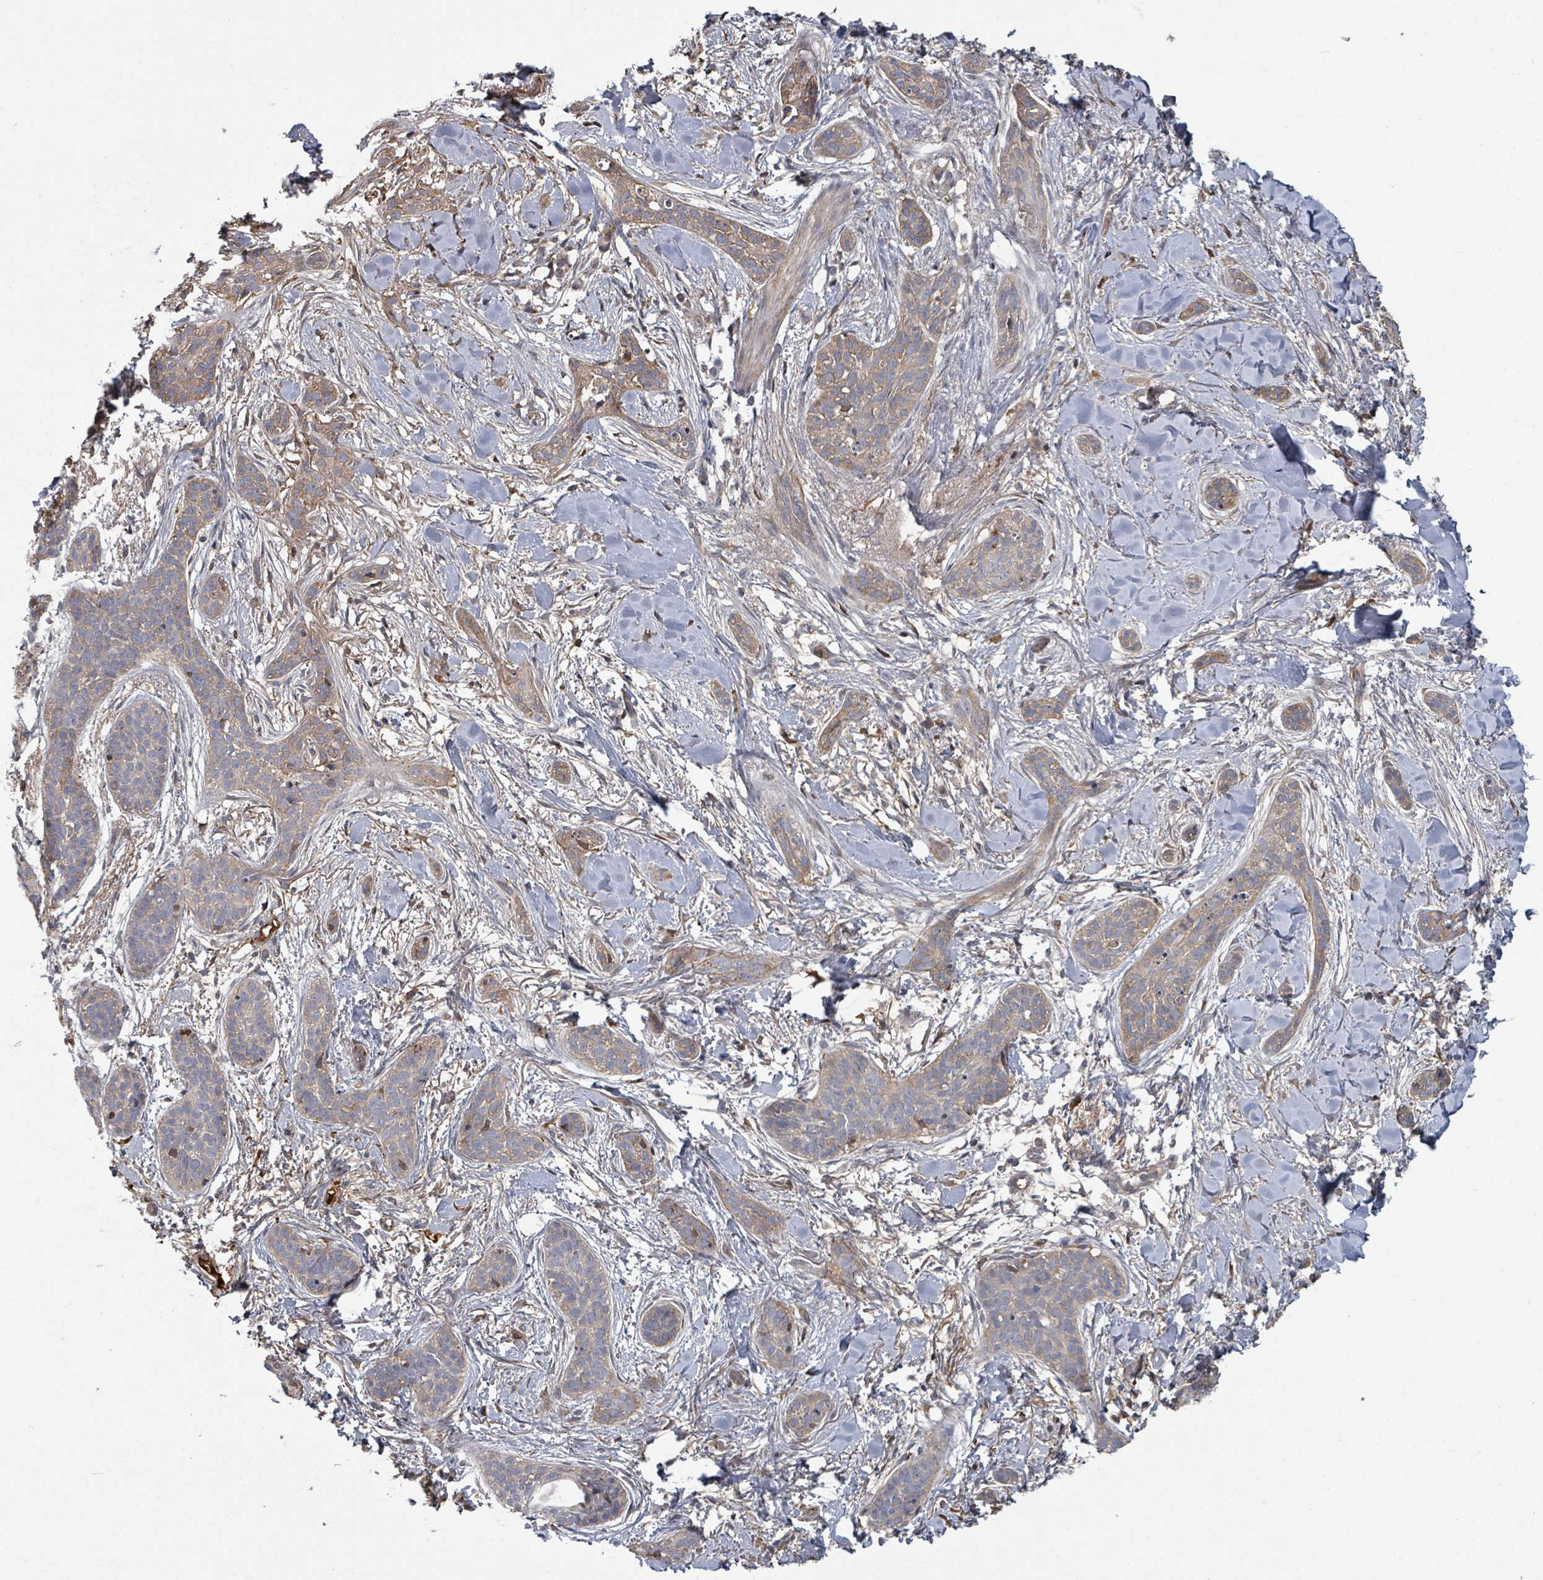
{"staining": {"intensity": "moderate", "quantity": "25%-75%", "location": "cytoplasmic/membranous"}, "tissue": "skin cancer", "cell_type": "Tumor cells", "image_type": "cancer", "snomed": [{"axis": "morphology", "description": "Basal cell carcinoma"}, {"axis": "topography", "description": "Skin"}], "caption": "IHC staining of skin basal cell carcinoma, which reveals medium levels of moderate cytoplasmic/membranous staining in about 25%-75% of tumor cells indicating moderate cytoplasmic/membranous protein staining. The staining was performed using DAB (3,3'-diaminobenzidine) (brown) for protein detection and nuclei were counterstained in hematoxylin (blue).", "gene": "GABBR1", "patient": {"sex": "male", "age": 52}}